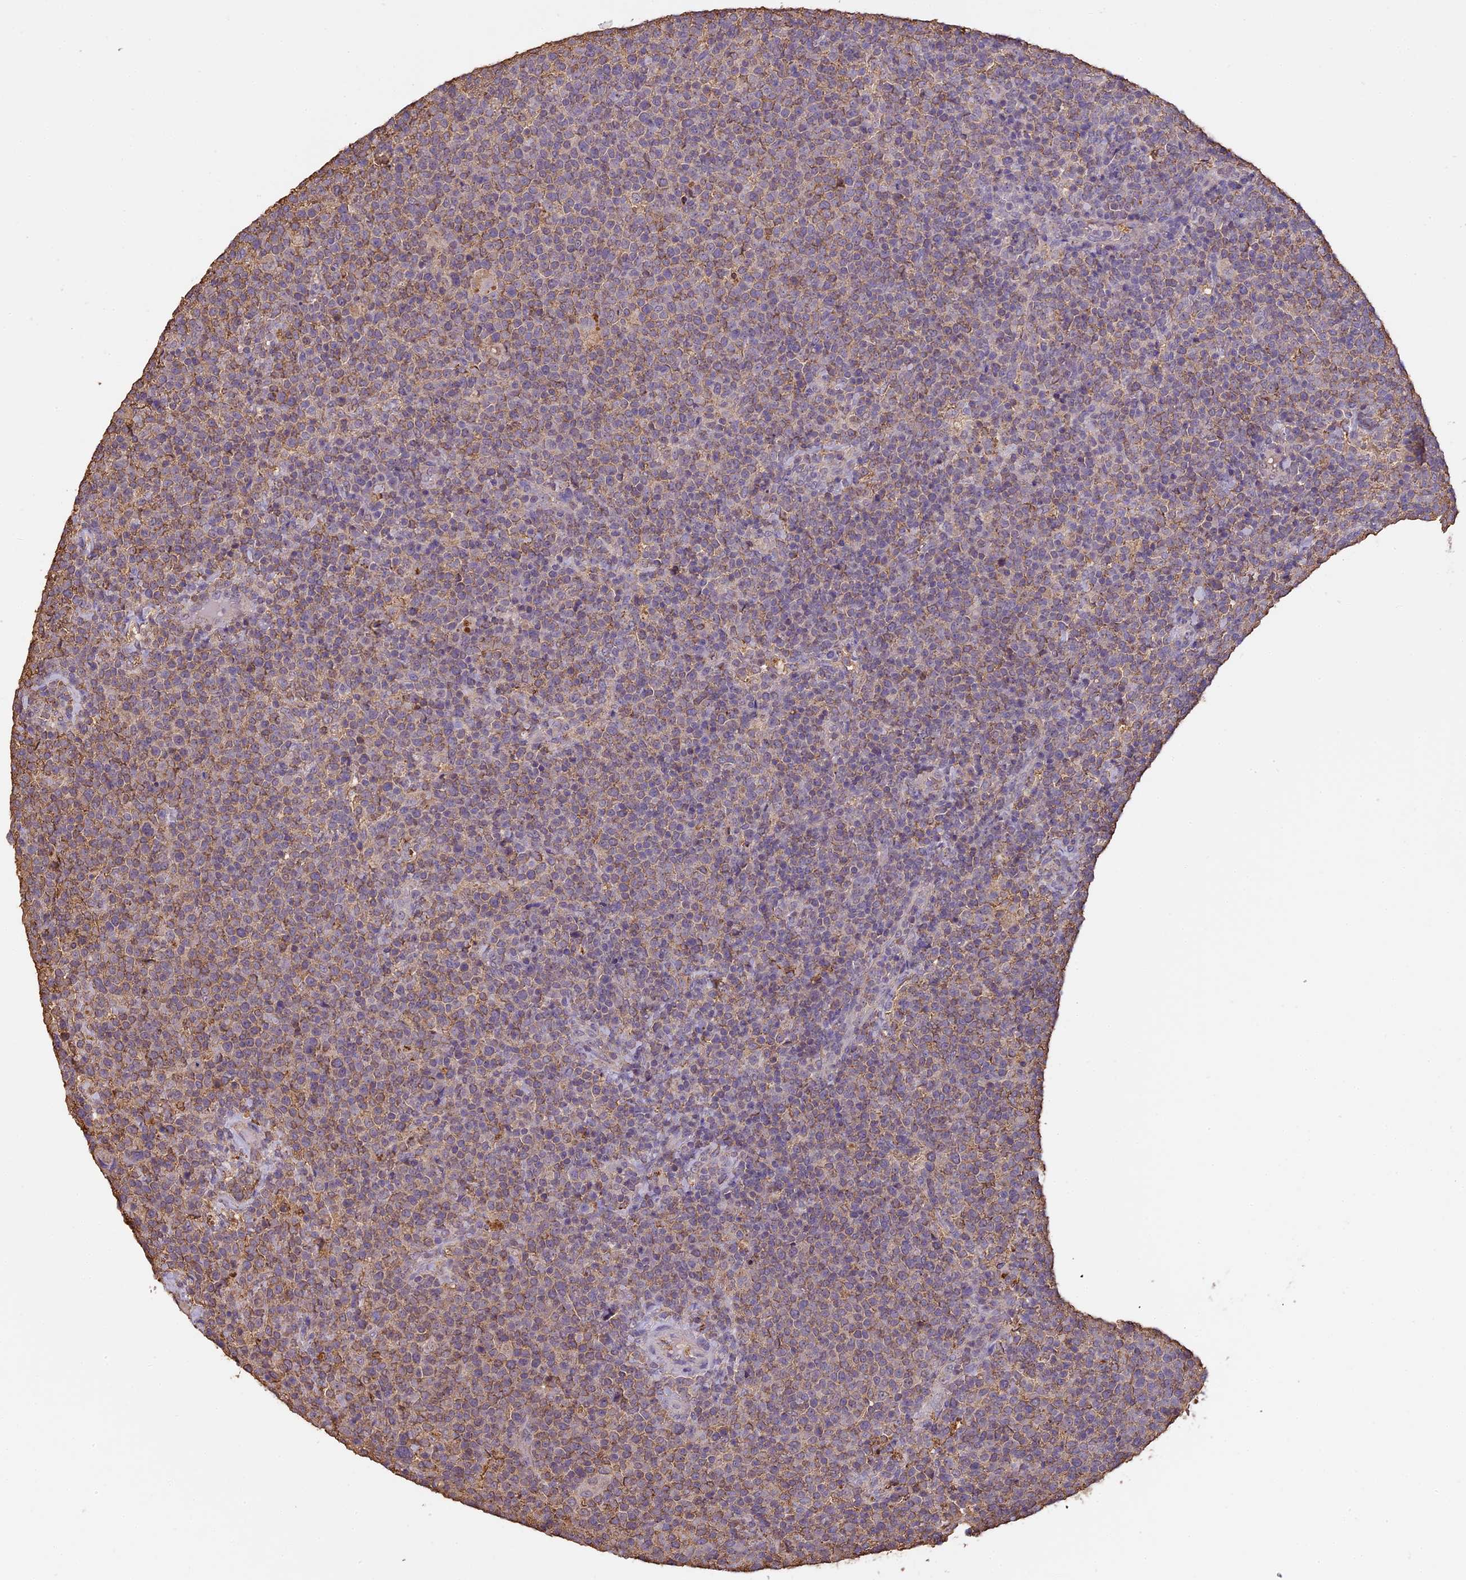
{"staining": {"intensity": "weak", "quantity": "25%-75%", "location": "cytoplasmic/membranous"}, "tissue": "lymphoma", "cell_type": "Tumor cells", "image_type": "cancer", "snomed": [{"axis": "morphology", "description": "Malignant lymphoma, non-Hodgkin's type, High grade"}, {"axis": "topography", "description": "Lymph node"}], "caption": "Immunohistochemistry histopathology image of human high-grade malignant lymphoma, non-Hodgkin's type stained for a protein (brown), which exhibits low levels of weak cytoplasmic/membranous staining in approximately 25%-75% of tumor cells.", "gene": "ARHGAP19", "patient": {"sex": "male", "age": 61}}